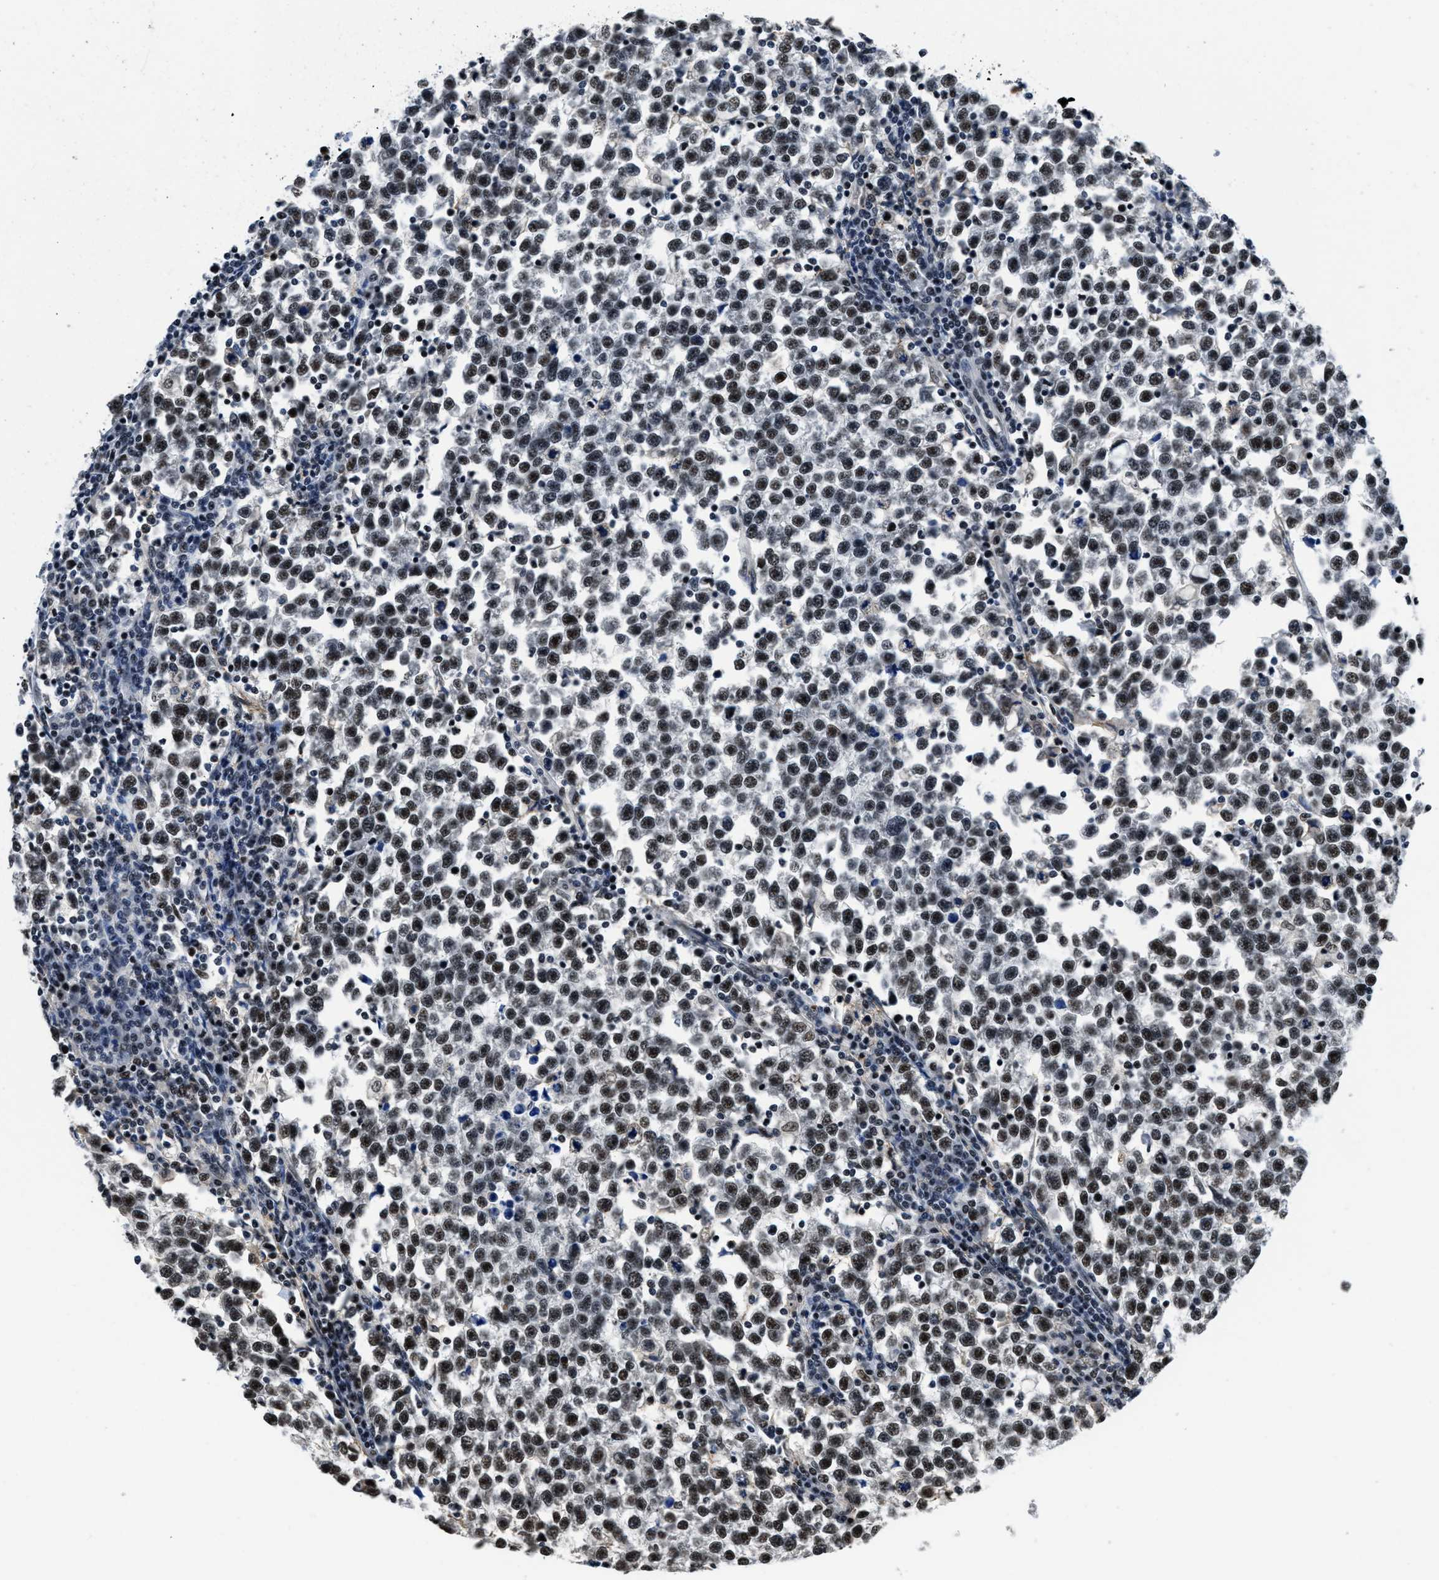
{"staining": {"intensity": "strong", "quantity": ">75%", "location": "nuclear"}, "tissue": "testis cancer", "cell_type": "Tumor cells", "image_type": "cancer", "snomed": [{"axis": "morphology", "description": "Normal tissue, NOS"}, {"axis": "morphology", "description": "Seminoma, NOS"}, {"axis": "topography", "description": "Testis"}], "caption": "A high-resolution histopathology image shows immunohistochemistry (IHC) staining of testis cancer (seminoma), which shows strong nuclear positivity in about >75% of tumor cells.", "gene": "HNRNPH2", "patient": {"sex": "male", "age": 43}}